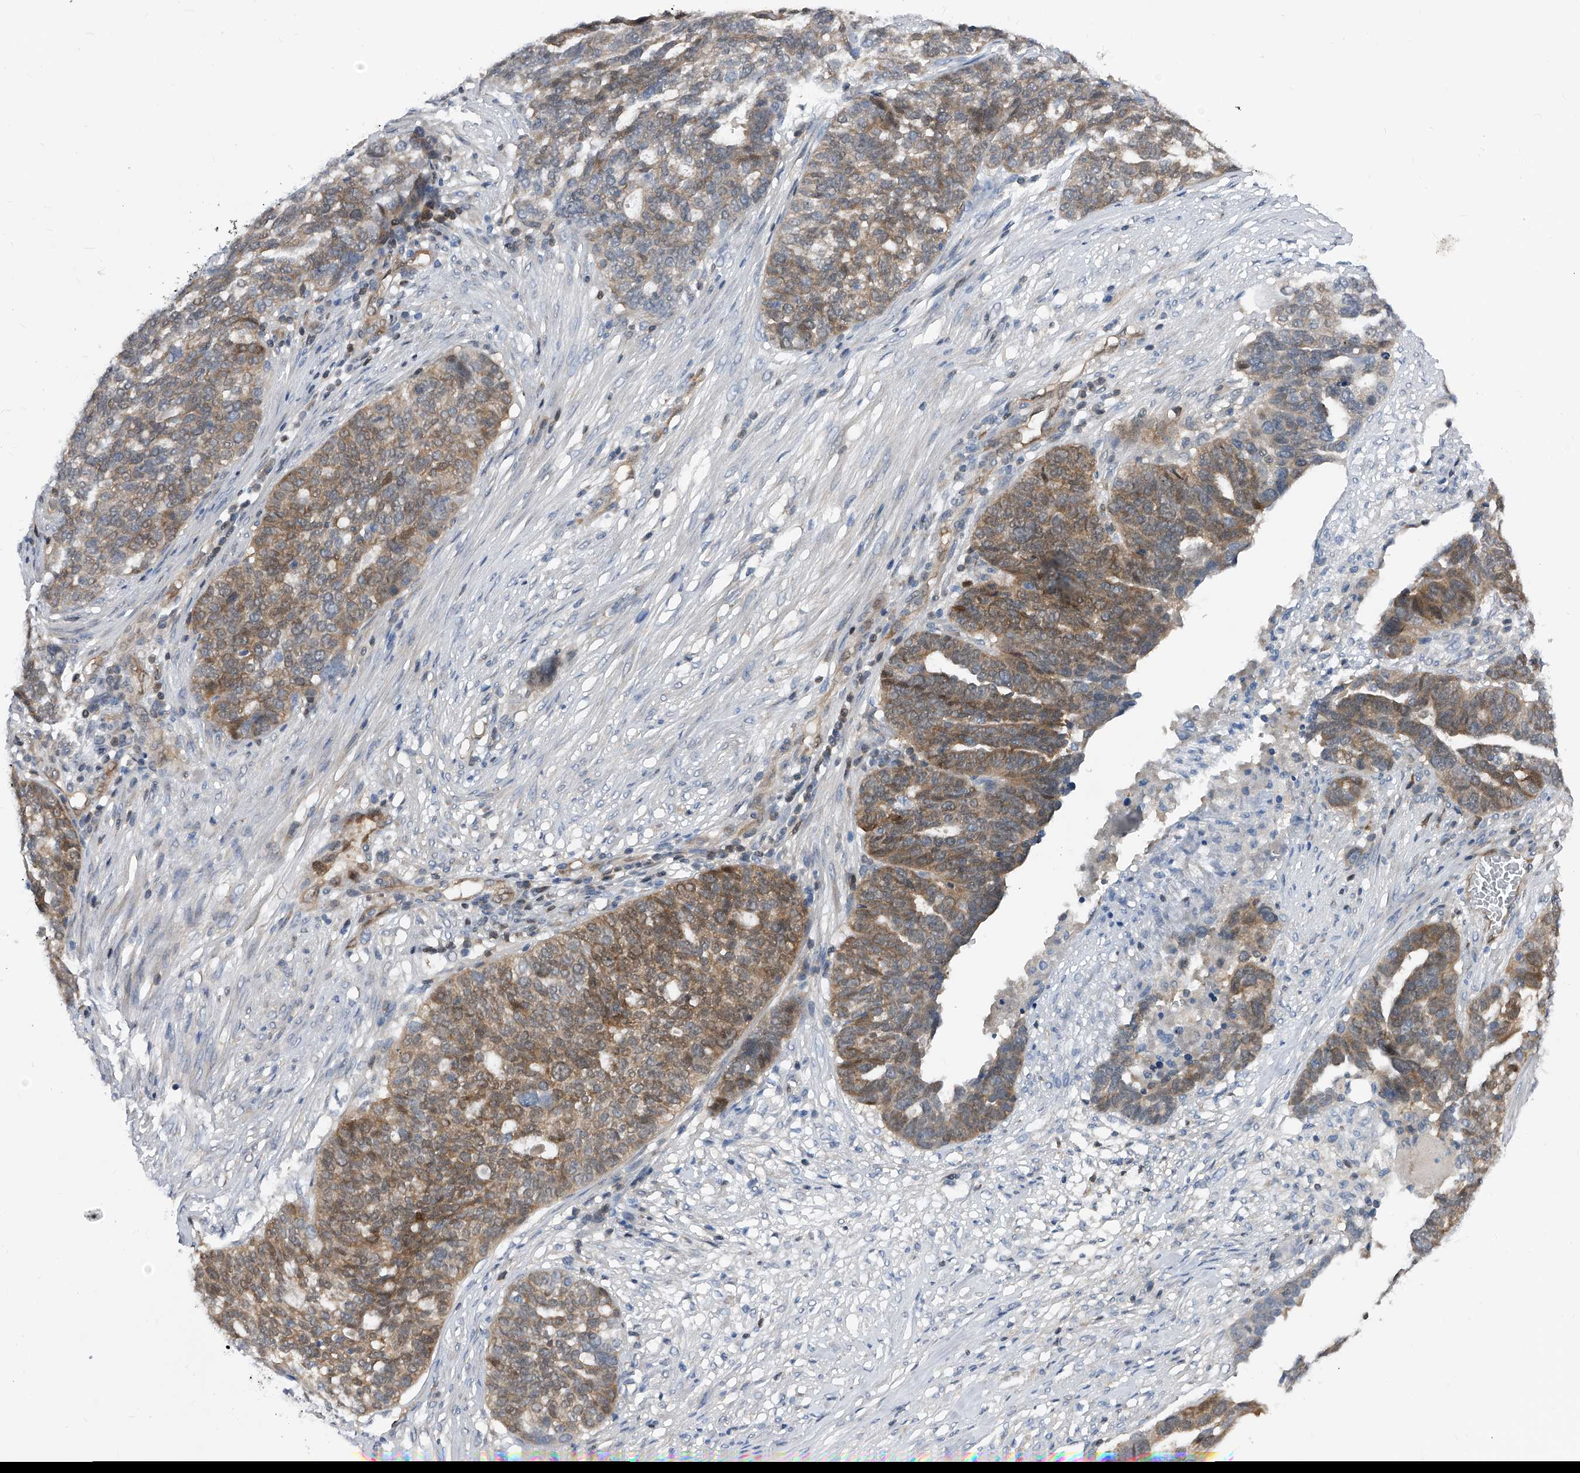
{"staining": {"intensity": "moderate", "quantity": ">75%", "location": "cytoplasmic/membranous"}, "tissue": "ovarian cancer", "cell_type": "Tumor cells", "image_type": "cancer", "snomed": [{"axis": "morphology", "description": "Cystadenocarcinoma, serous, NOS"}, {"axis": "topography", "description": "Ovary"}], "caption": "Protein expression analysis of ovarian cancer demonstrates moderate cytoplasmic/membranous staining in approximately >75% of tumor cells. The staining was performed using DAB (3,3'-diaminobenzidine) to visualize the protein expression in brown, while the nuclei were stained in blue with hematoxylin (Magnification: 20x).", "gene": "MAP2K6", "patient": {"sex": "female", "age": 59}}